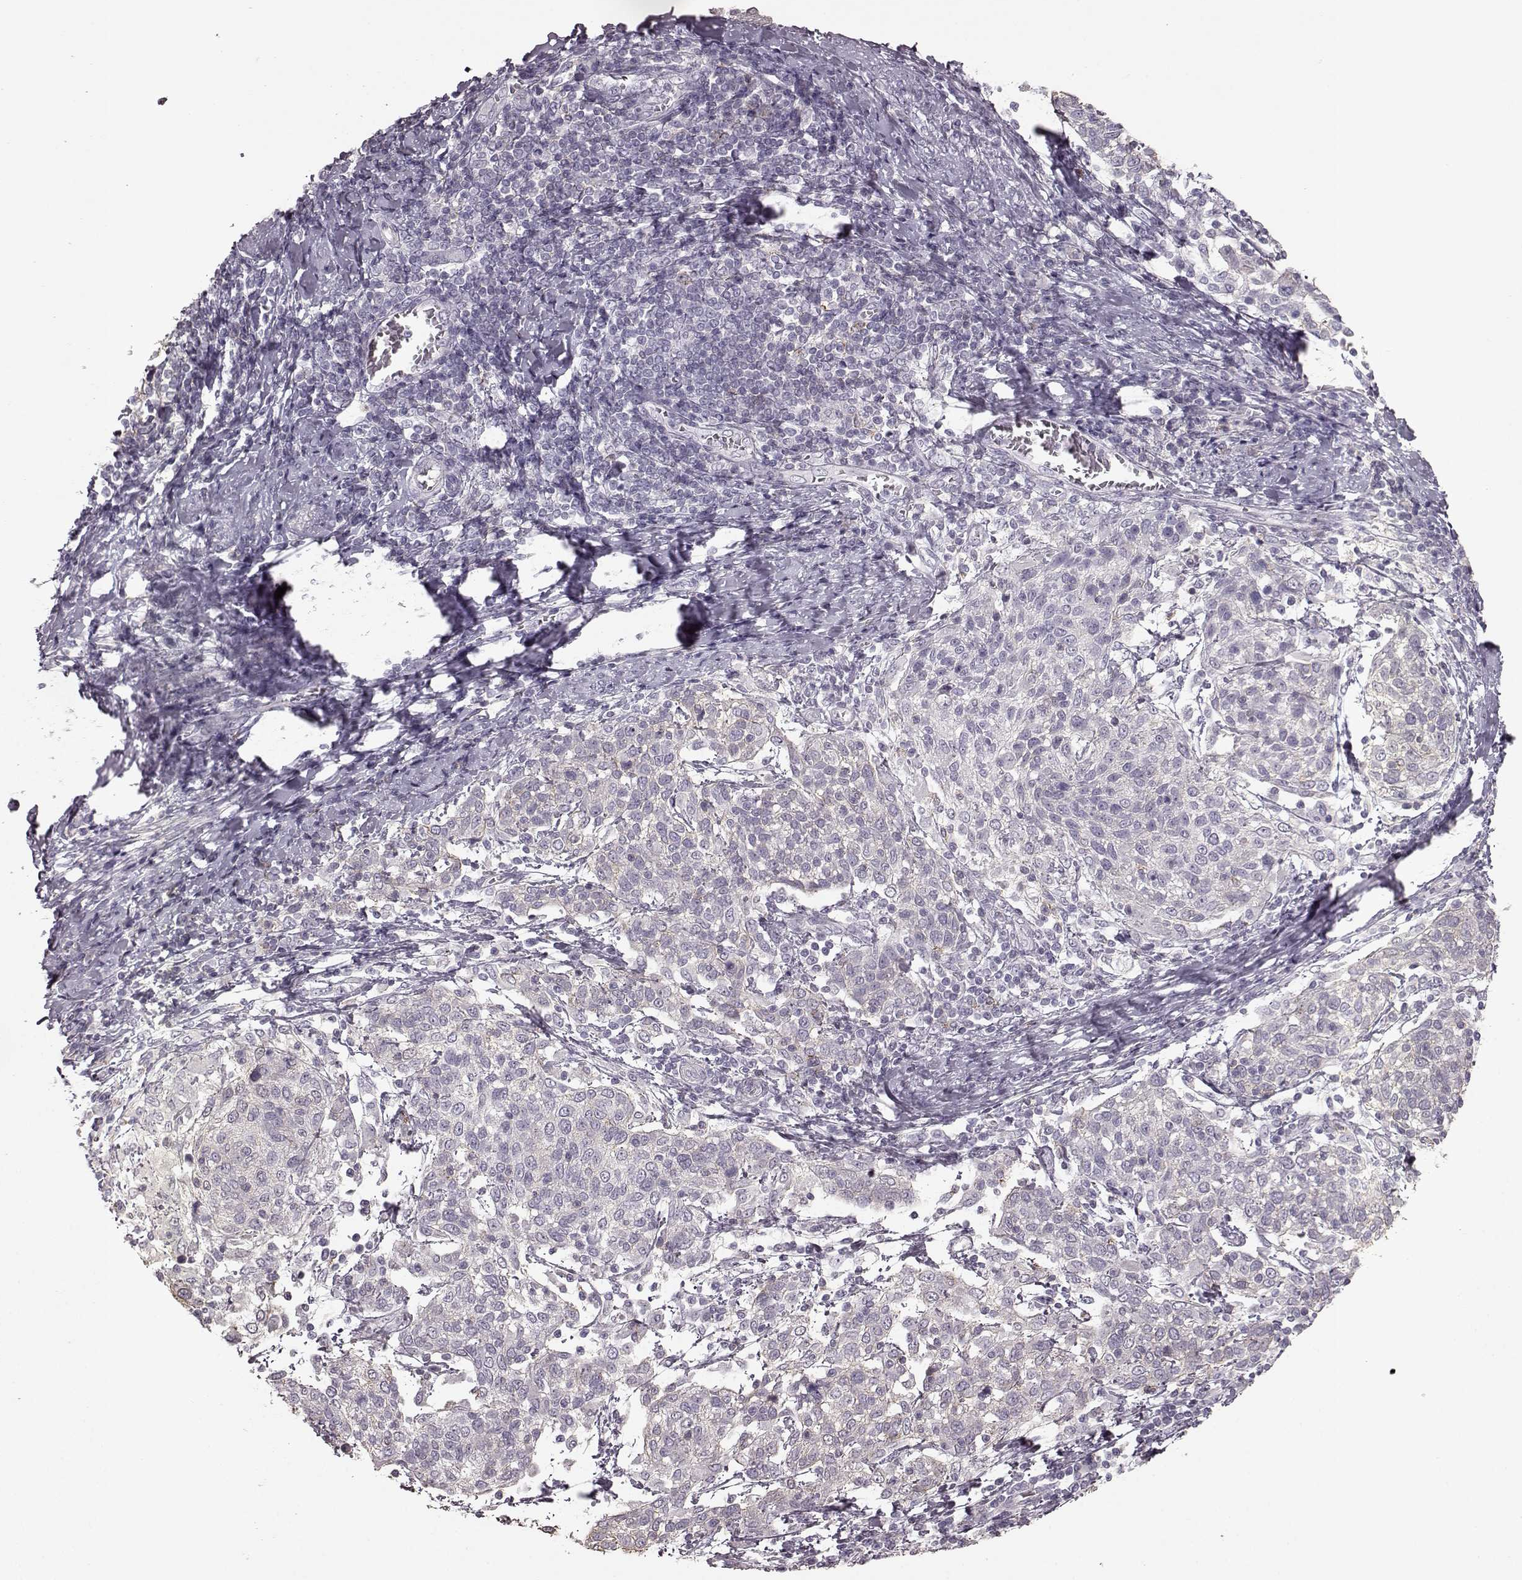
{"staining": {"intensity": "negative", "quantity": "none", "location": "none"}, "tissue": "cervical cancer", "cell_type": "Tumor cells", "image_type": "cancer", "snomed": [{"axis": "morphology", "description": "Squamous cell carcinoma, NOS"}, {"axis": "topography", "description": "Cervix"}], "caption": "IHC histopathology image of neoplastic tissue: cervical cancer stained with DAB (3,3'-diaminobenzidine) displays no significant protein expression in tumor cells. Brightfield microscopy of immunohistochemistry stained with DAB (3,3'-diaminobenzidine) (brown) and hematoxylin (blue), captured at high magnification.", "gene": "PDCD1", "patient": {"sex": "female", "age": 61}}